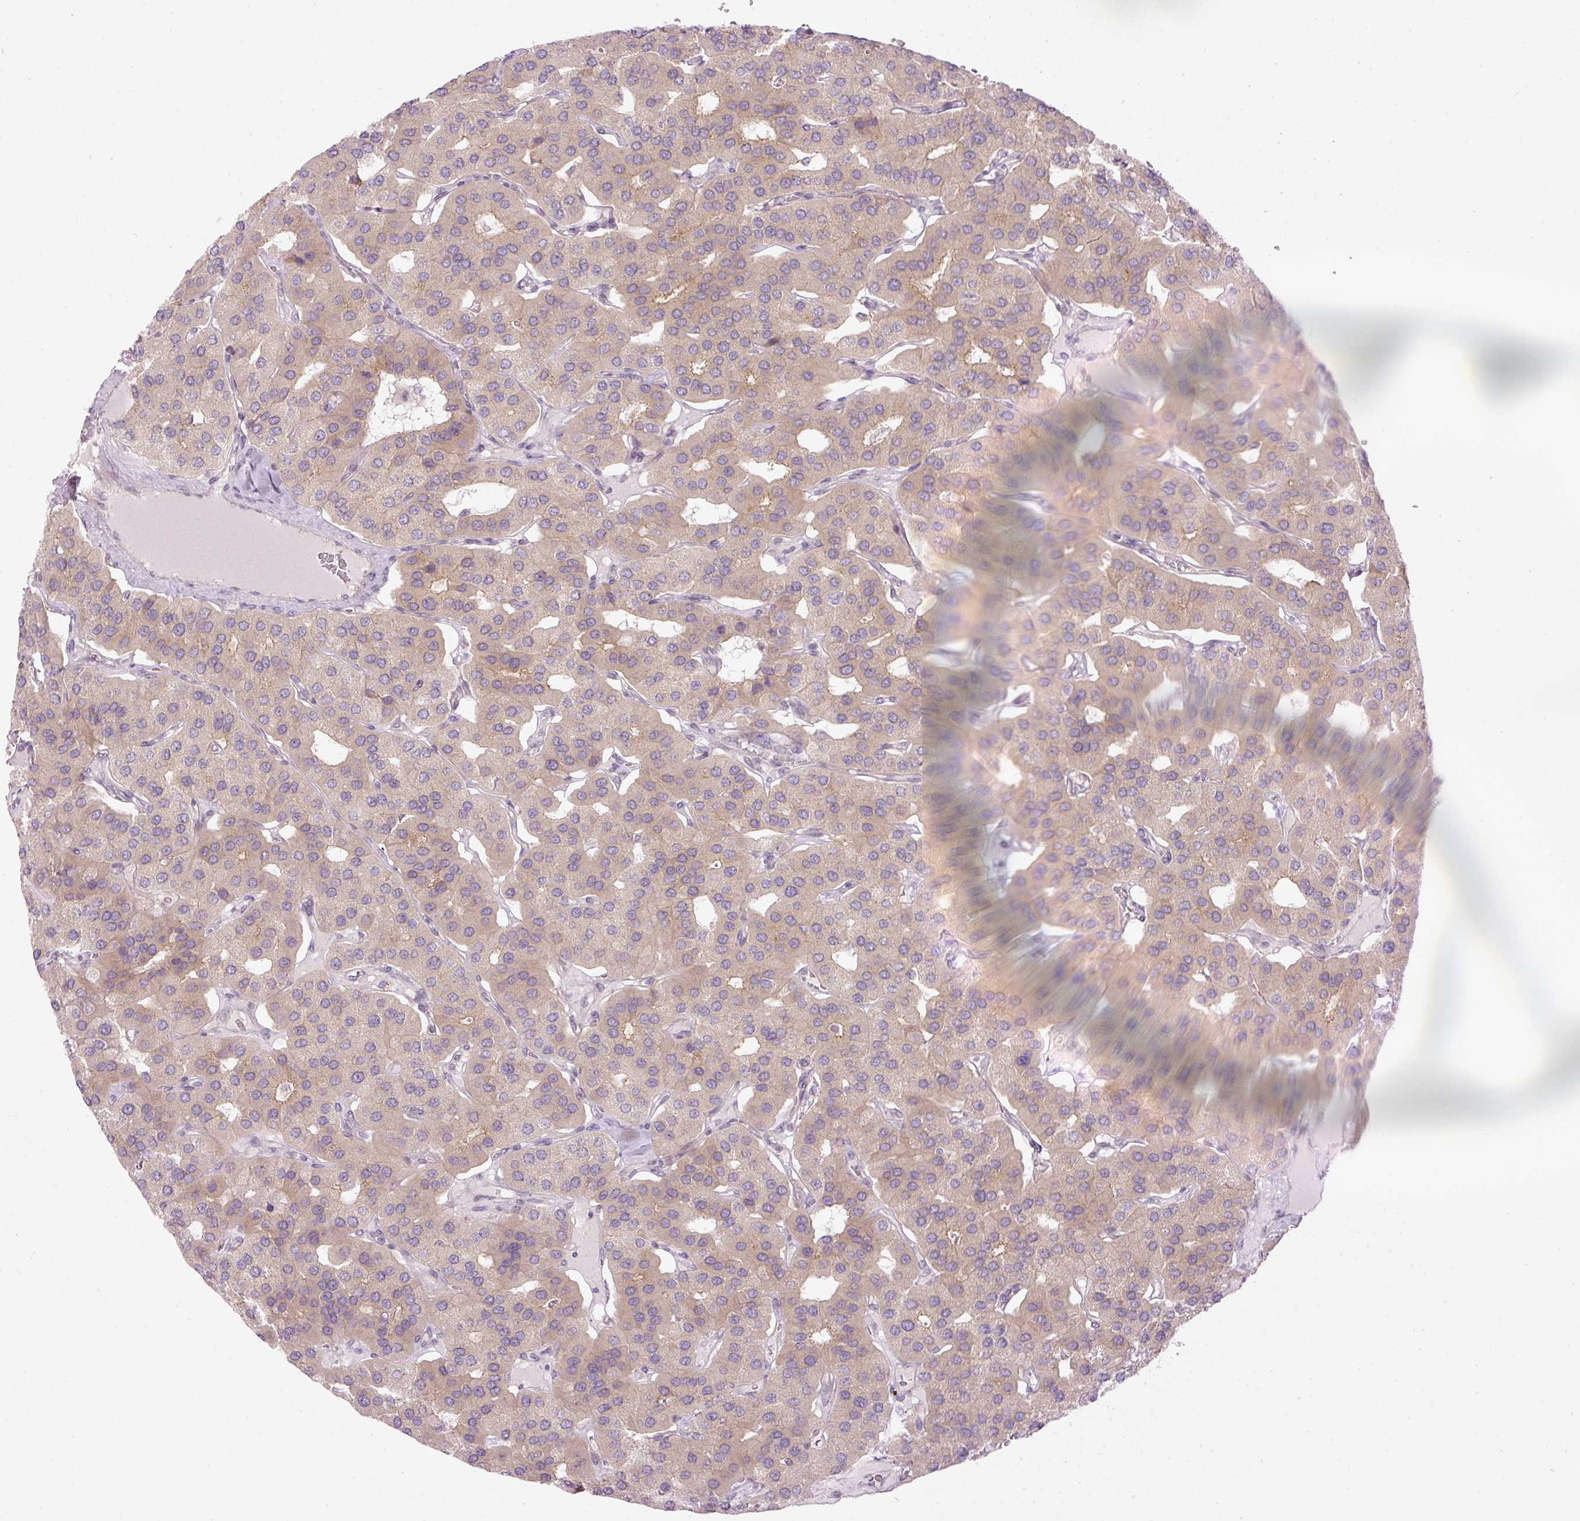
{"staining": {"intensity": "weak", "quantity": ">75%", "location": "cytoplasmic/membranous"}, "tissue": "parathyroid gland", "cell_type": "Glandular cells", "image_type": "normal", "snomed": [{"axis": "morphology", "description": "Normal tissue, NOS"}, {"axis": "morphology", "description": "Adenoma, NOS"}, {"axis": "topography", "description": "Parathyroid gland"}], "caption": "Parathyroid gland stained with IHC demonstrates weak cytoplasmic/membranous staining in approximately >75% of glandular cells. The staining is performed using DAB brown chromogen to label protein expression. The nuclei are counter-stained blue using hematoxylin.", "gene": "MZT2A", "patient": {"sex": "female", "age": 86}}